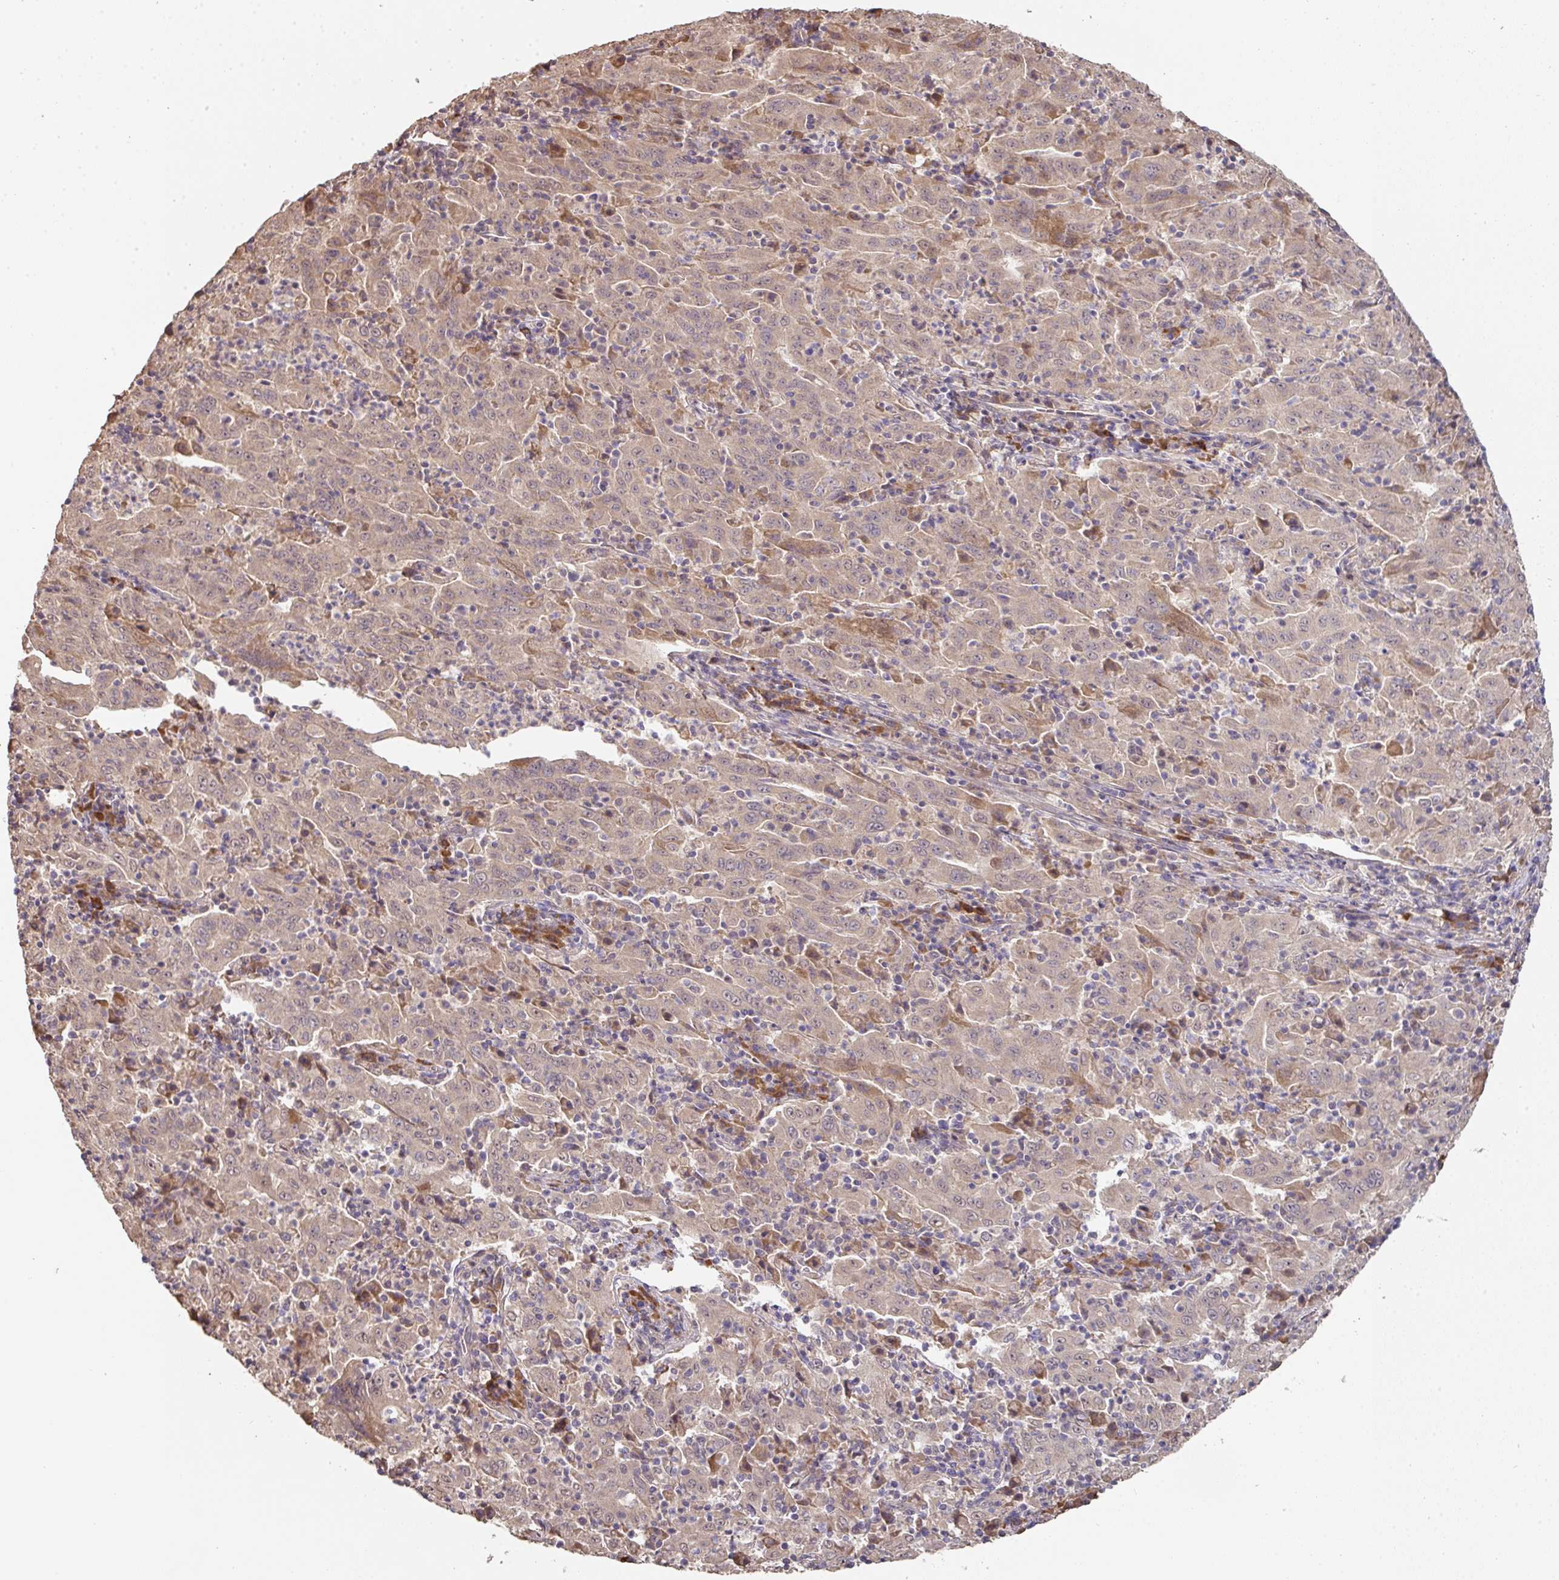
{"staining": {"intensity": "weak", "quantity": "25%-75%", "location": "cytoplasmic/membranous"}, "tissue": "pancreatic cancer", "cell_type": "Tumor cells", "image_type": "cancer", "snomed": [{"axis": "morphology", "description": "Adenocarcinoma, NOS"}, {"axis": "topography", "description": "Pancreas"}], "caption": "Protein analysis of adenocarcinoma (pancreatic) tissue exhibits weak cytoplasmic/membranous staining in approximately 25%-75% of tumor cells.", "gene": "ACVR2B", "patient": {"sex": "male", "age": 63}}